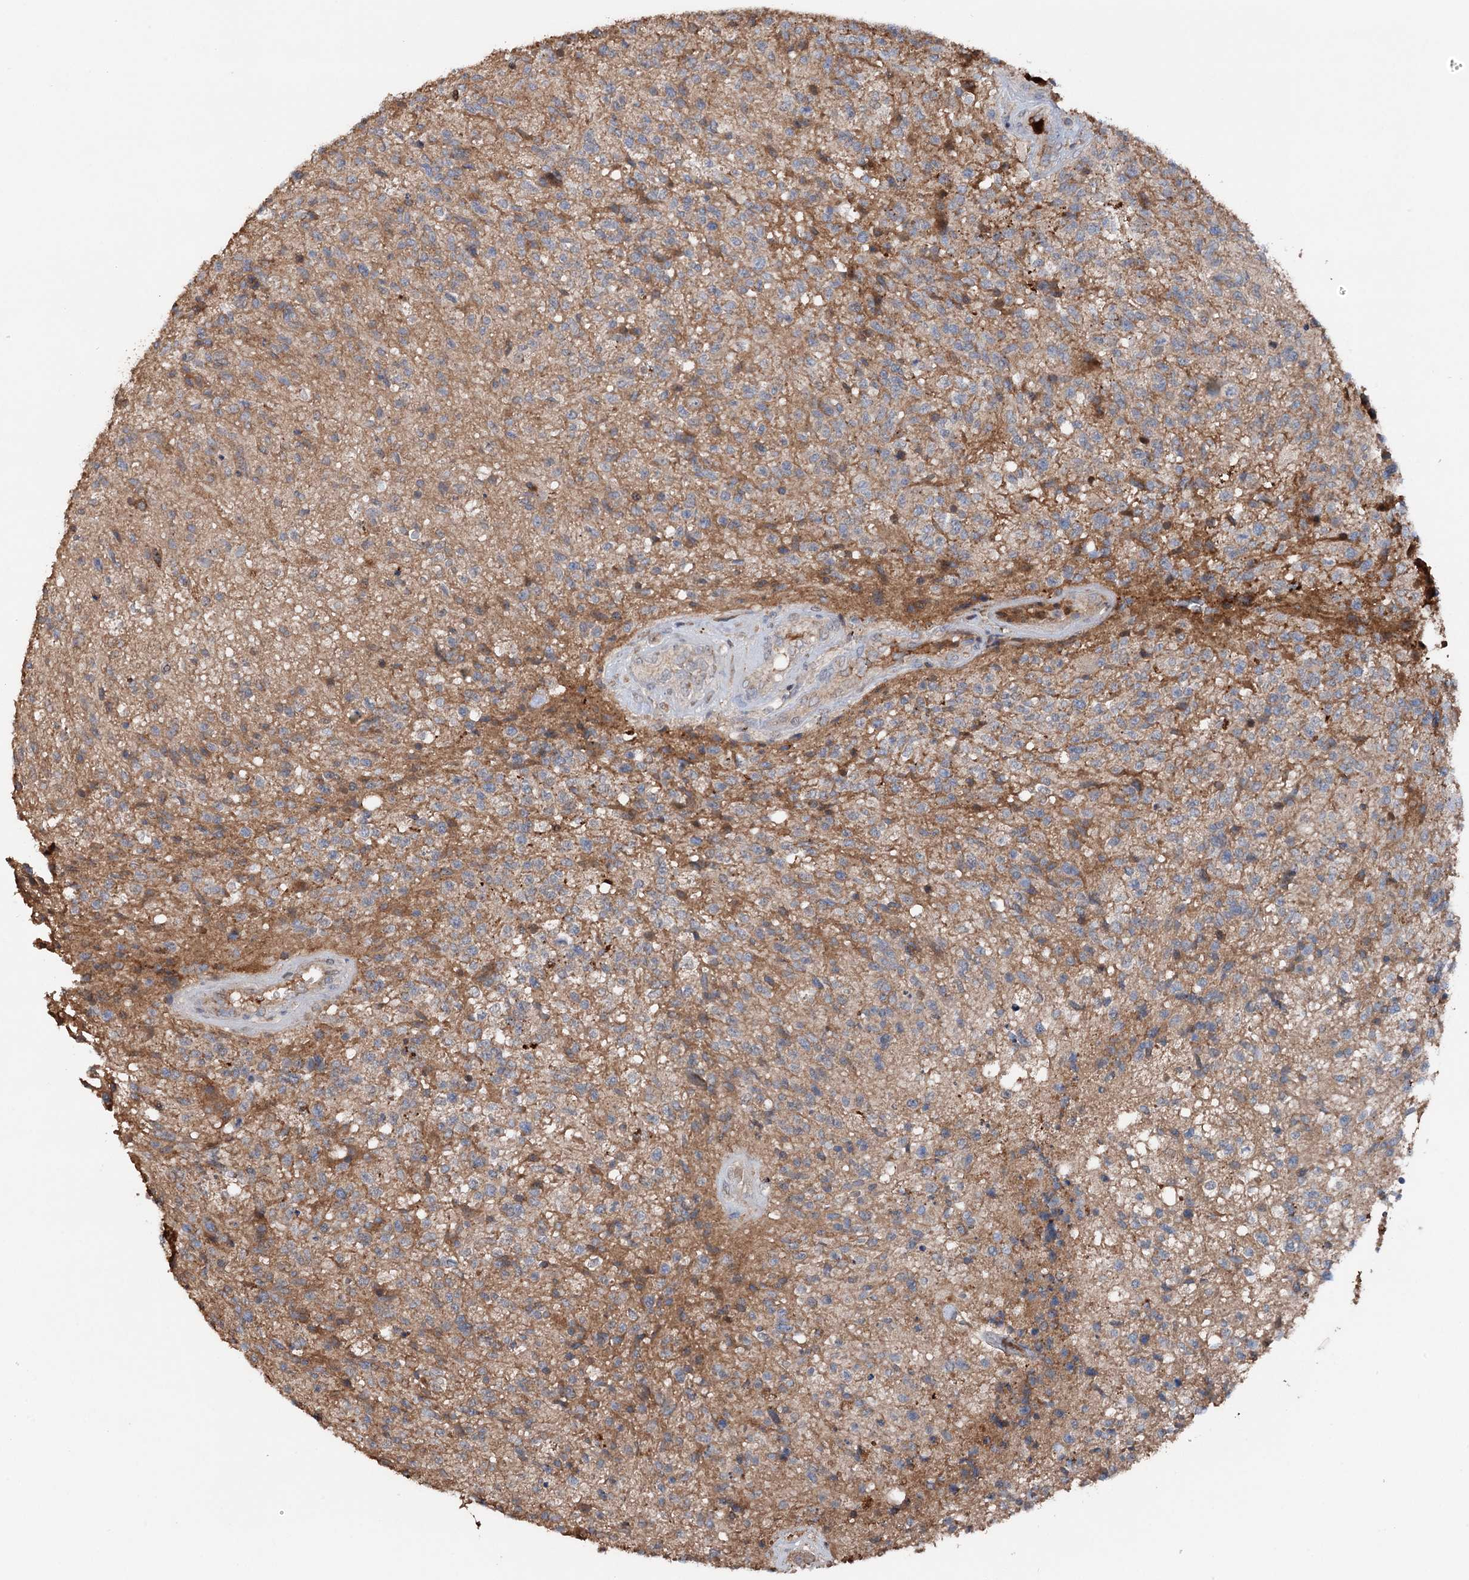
{"staining": {"intensity": "weak", "quantity": "25%-75%", "location": "cytoplasmic/membranous"}, "tissue": "glioma", "cell_type": "Tumor cells", "image_type": "cancer", "snomed": [{"axis": "morphology", "description": "Glioma, malignant, High grade"}, {"axis": "topography", "description": "Brain"}], "caption": "Glioma was stained to show a protein in brown. There is low levels of weak cytoplasmic/membranous staining in about 25%-75% of tumor cells.", "gene": "ARL13A", "patient": {"sex": "male", "age": 56}}